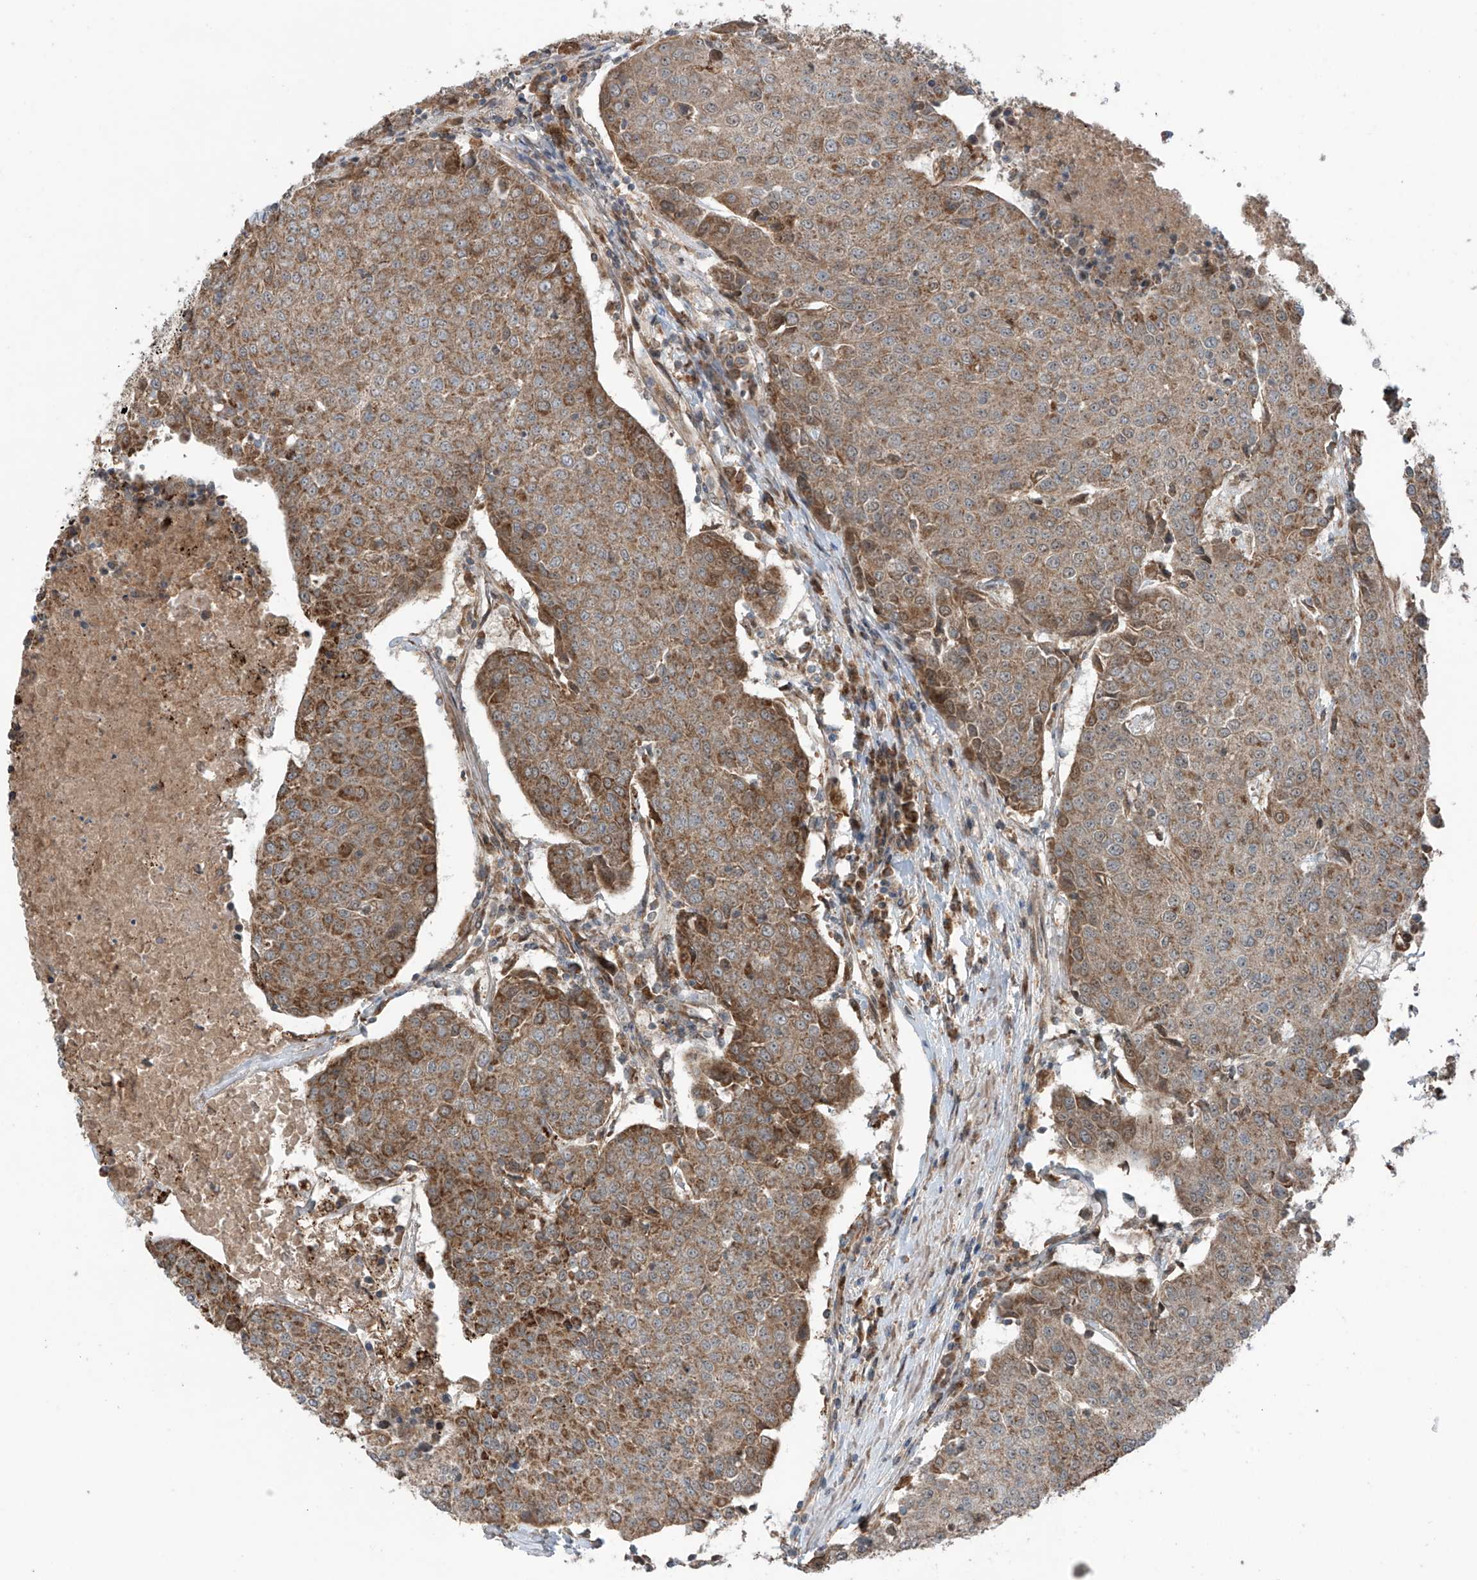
{"staining": {"intensity": "moderate", "quantity": ">75%", "location": "cytoplasmic/membranous"}, "tissue": "urothelial cancer", "cell_type": "Tumor cells", "image_type": "cancer", "snomed": [{"axis": "morphology", "description": "Urothelial carcinoma, High grade"}, {"axis": "topography", "description": "Urinary bladder"}], "caption": "High-grade urothelial carcinoma was stained to show a protein in brown. There is medium levels of moderate cytoplasmic/membranous positivity in about >75% of tumor cells.", "gene": "SAMD3", "patient": {"sex": "female", "age": 85}}